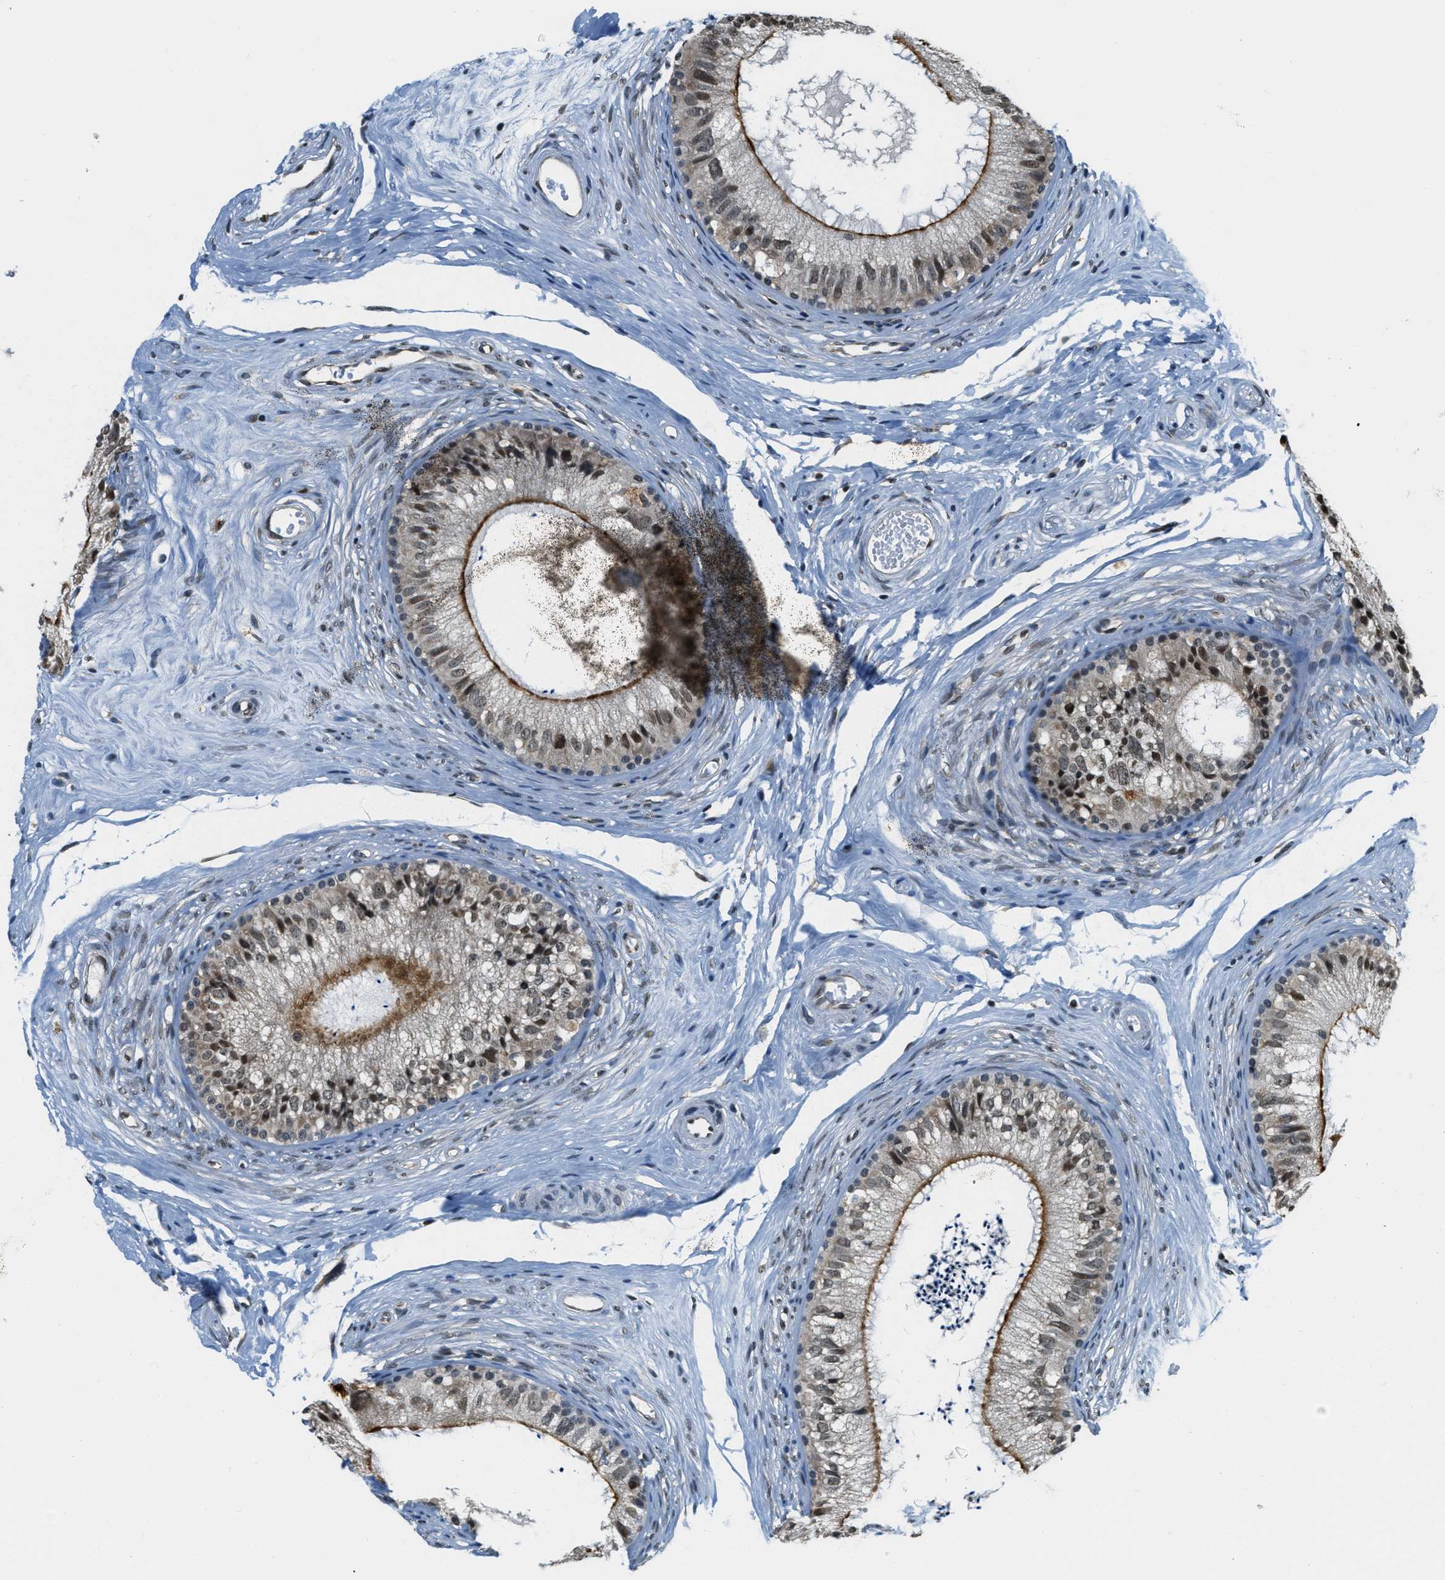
{"staining": {"intensity": "moderate", "quantity": "25%-75%", "location": "cytoplasmic/membranous,nuclear"}, "tissue": "epididymis", "cell_type": "Glandular cells", "image_type": "normal", "snomed": [{"axis": "morphology", "description": "Normal tissue, NOS"}, {"axis": "topography", "description": "Epididymis"}], "caption": "This is a micrograph of immunohistochemistry (IHC) staining of benign epididymis, which shows moderate expression in the cytoplasmic/membranous,nuclear of glandular cells.", "gene": "RAB11FIP1", "patient": {"sex": "male", "age": 56}}